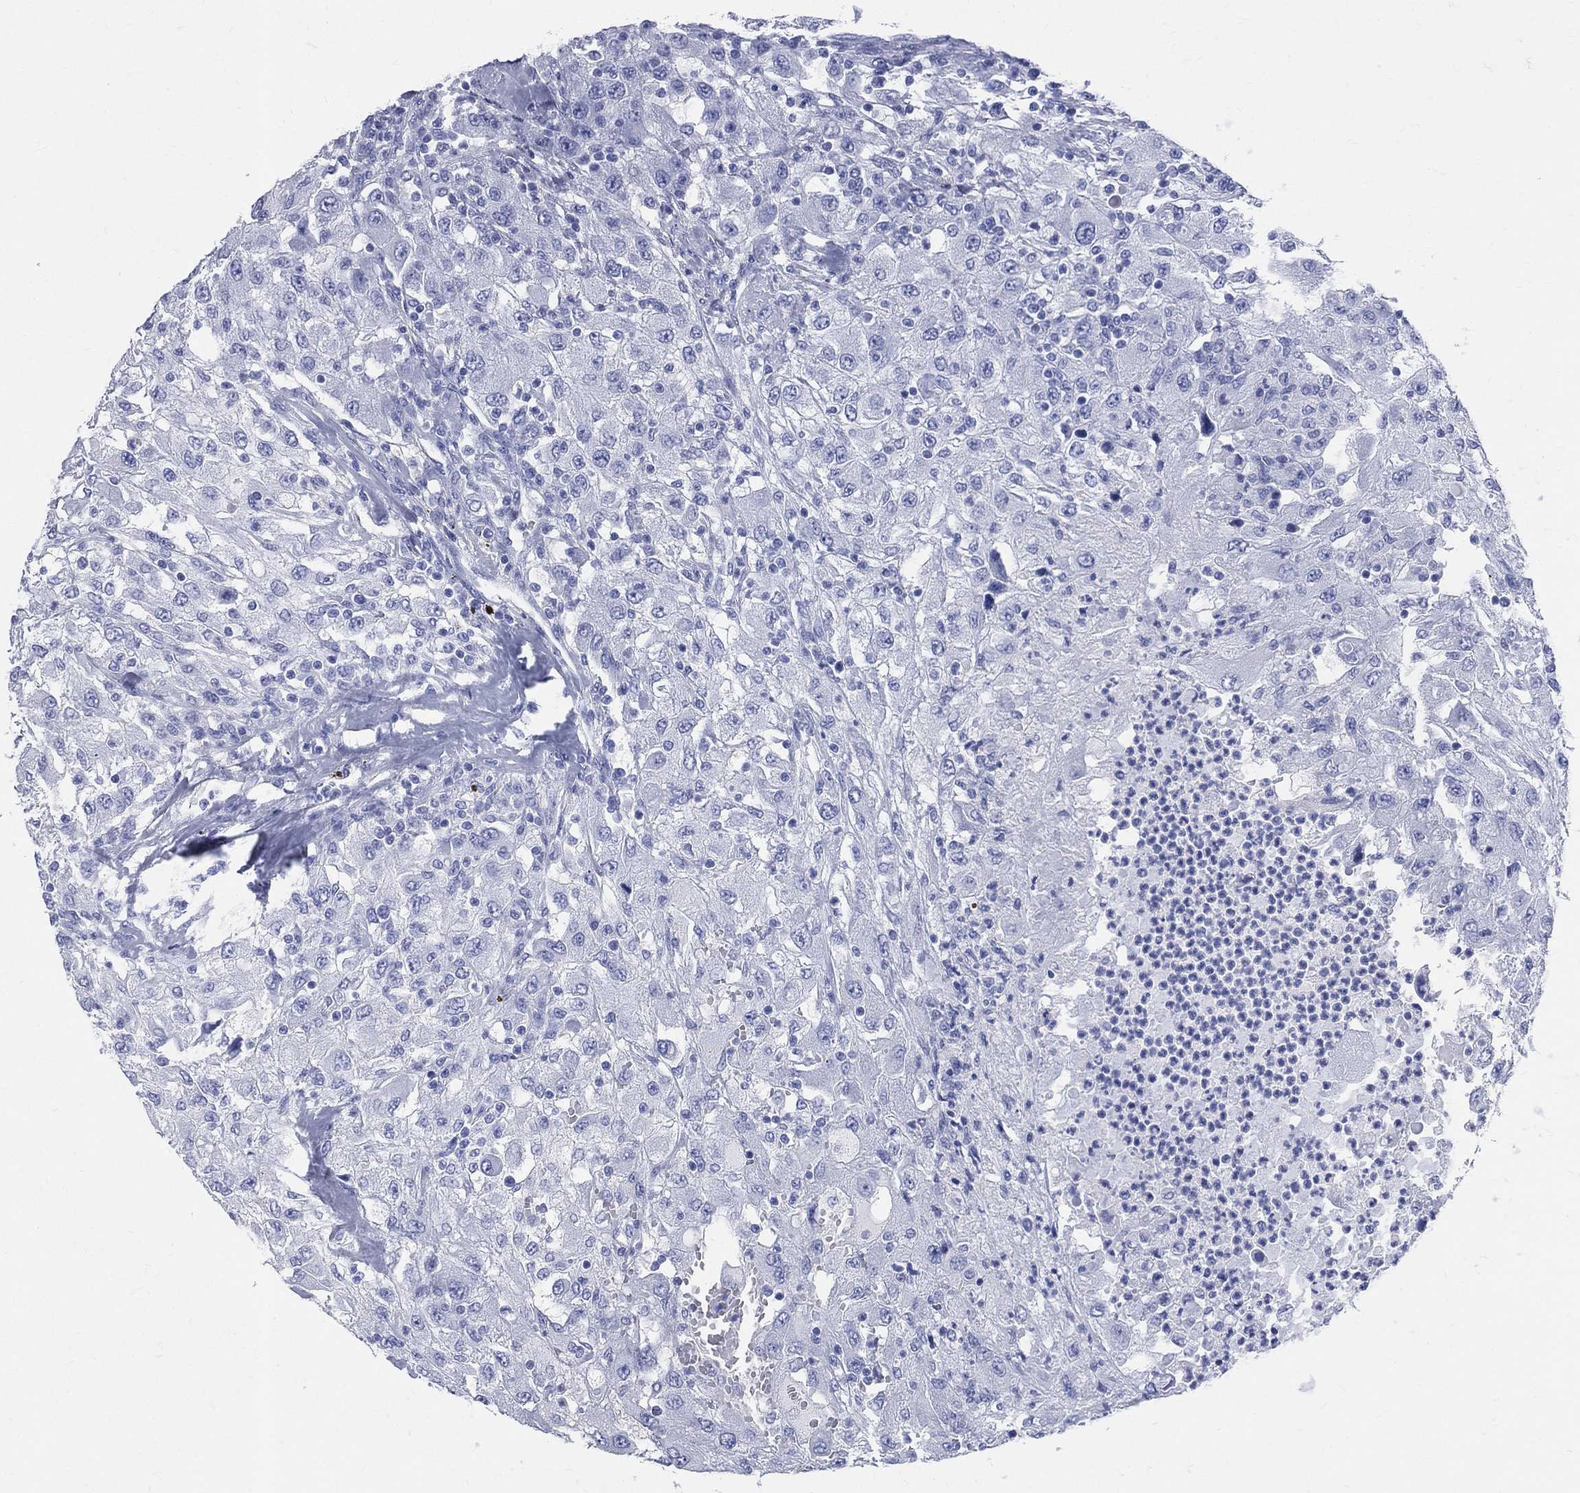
{"staining": {"intensity": "negative", "quantity": "none", "location": "none"}, "tissue": "renal cancer", "cell_type": "Tumor cells", "image_type": "cancer", "snomed": [{"axis": "morphology", "description": "Adenocarcinoma, NOS"}, {"axis": "topography", "description": "Kidney"}], "caption": "IHC micrograph of neoplastic tissue: human adenocarcinoma (renal) stained with DAB (3,3'-diaminobenzidine) demonstrates no significant protein positivity in tumor cells.", "gene": "SYP", "patient": {"sex": "female", "age": 67}}